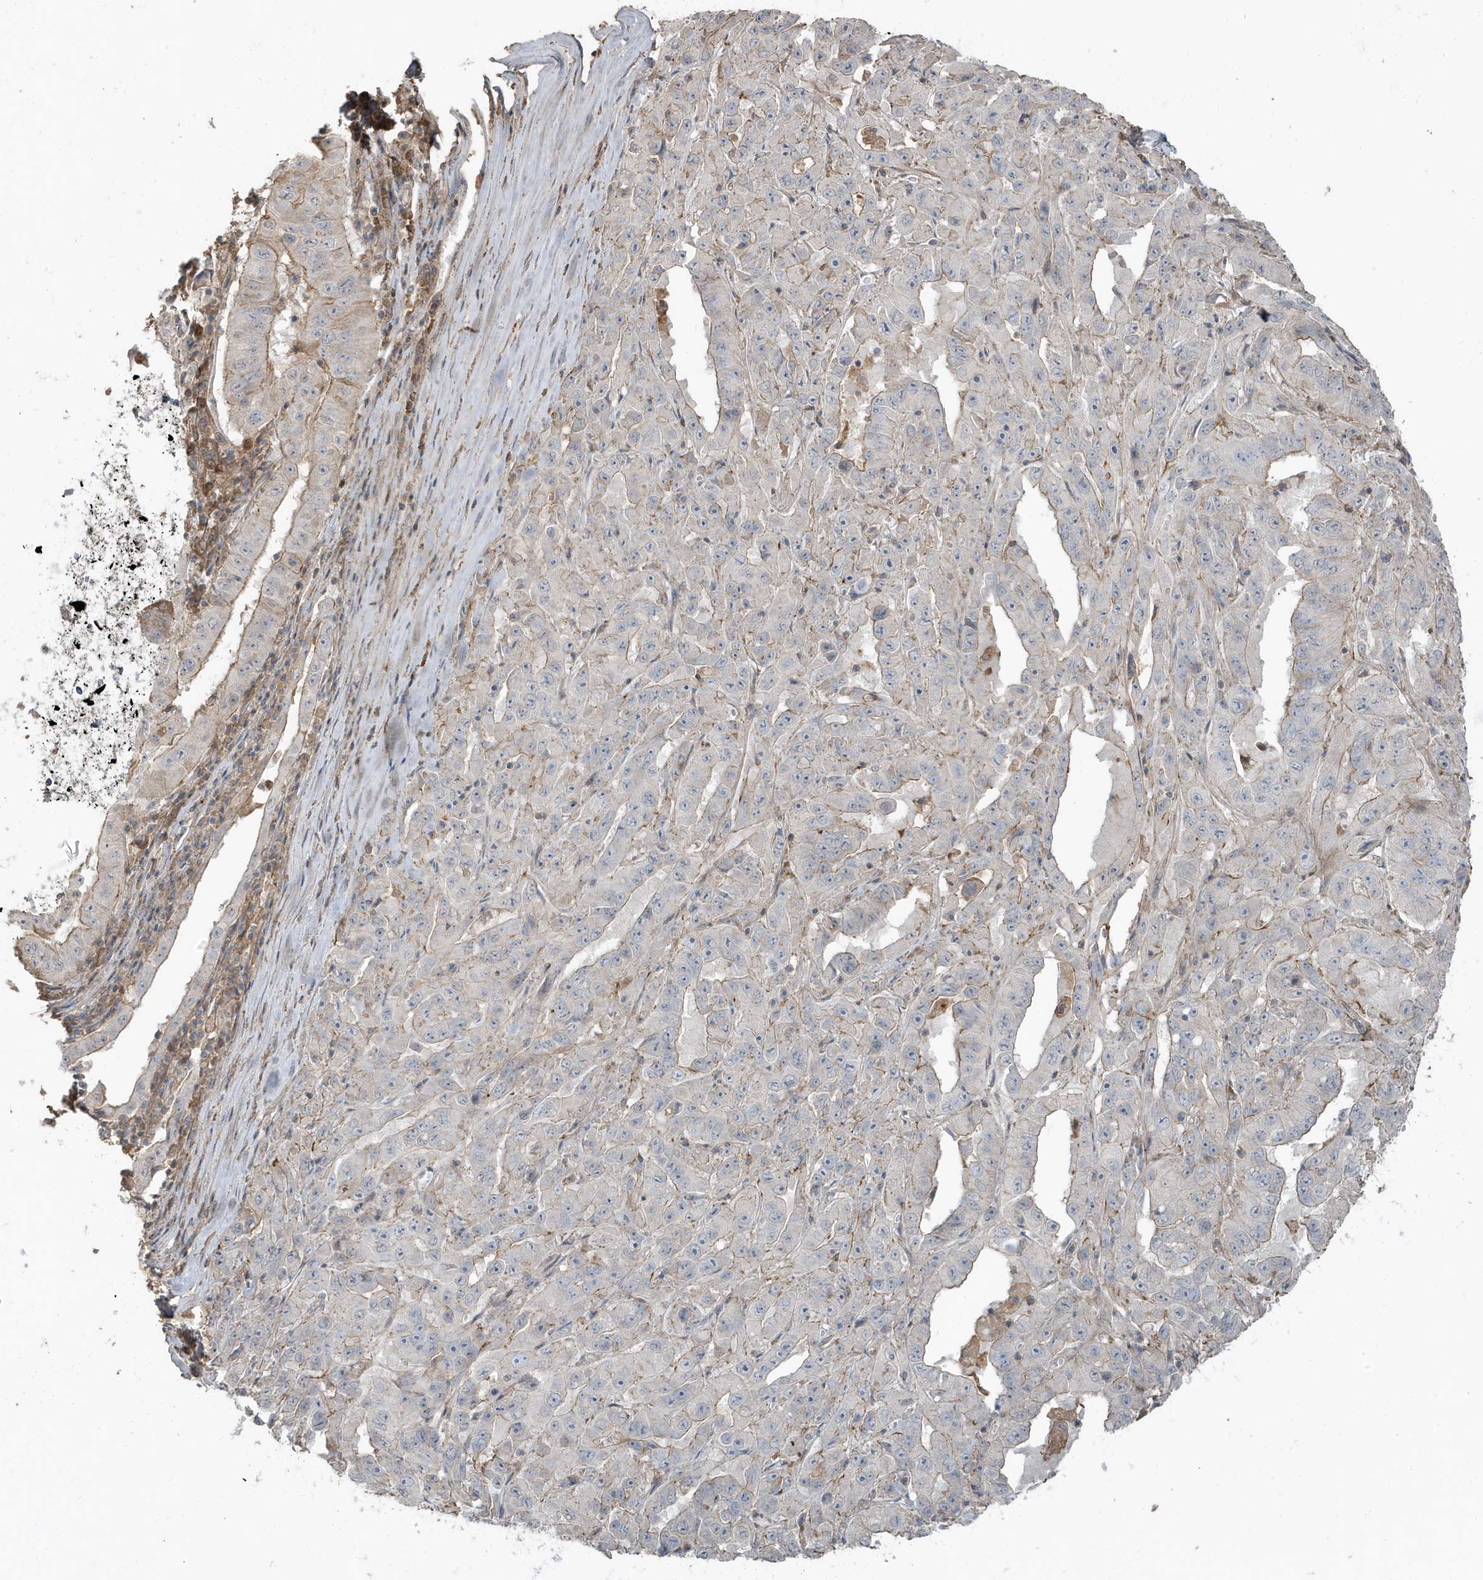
{"staining": {"intensity": "weak", "quantity": "<25%", "location": "cytoplasmic/membranous"}, "tissue": "pancreatic cancer", "cell_type": "Tumor cells", "image_type": "cancer", "snomed": [{"axis": "morphology", "description": "Adenocarcinoma, NOS"}, {"axis": "topography", "description": "Pancreas"}], "caption": "Immunohistochemistry (IHC) histopathology image of neoplastic tissue: human pancreatic cancer (adenocarcinoma) stained with DAB demonstrates no significant protein staining in tumor cells. (DAB (3,3'-diaminobenzidine) immunohistochemistry (IHC) visualized using brightfield microscopy, high magnification).", "gene": "PRRT3", "patient": {"sex": "male", "age": 63}}